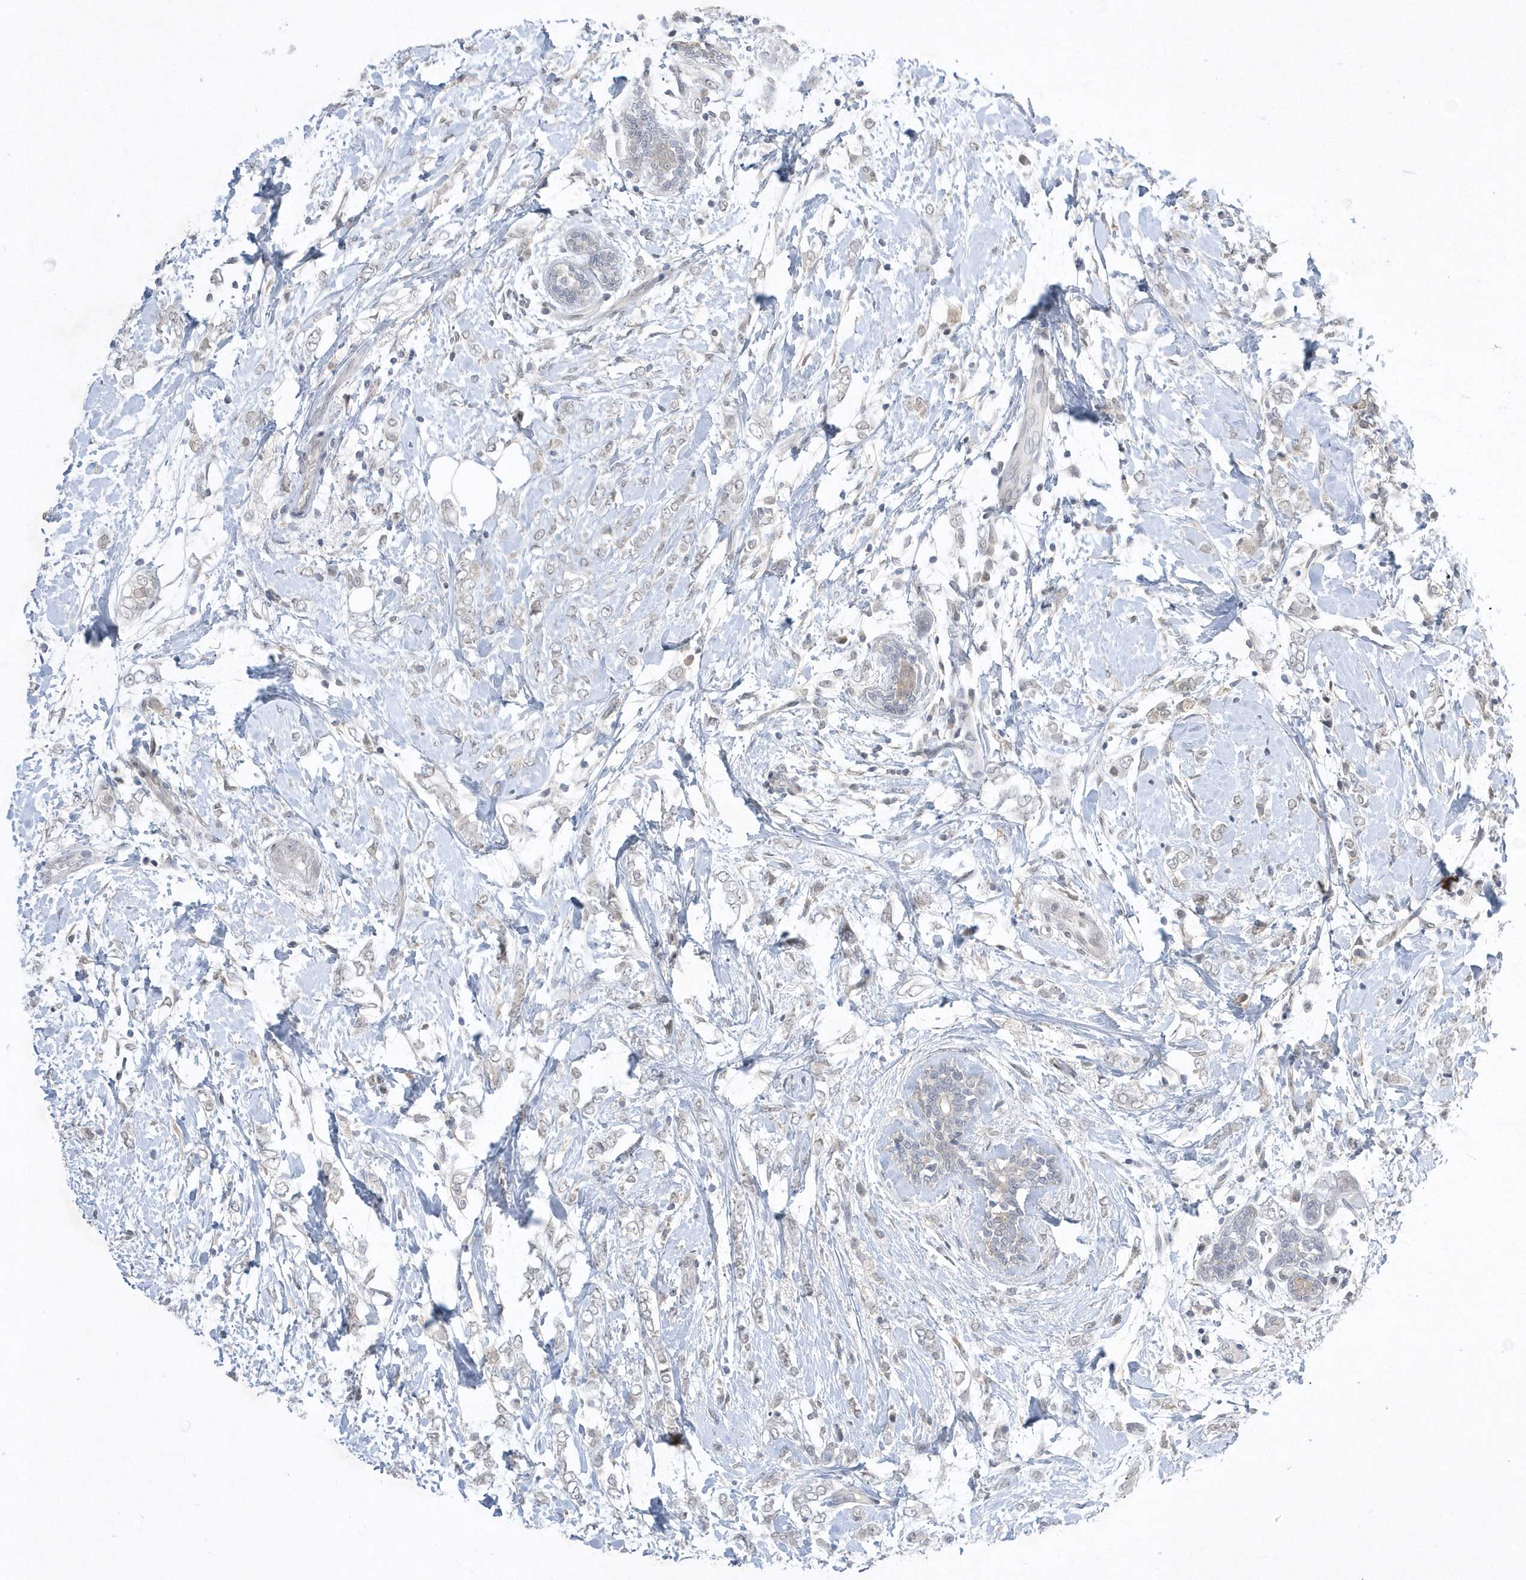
{"staining": {"intensity": "negative", "quantity": "none", "location": "none"}, "tissue": "breast cancer", "cell_type": "Tumor cells", "image_type": "cancer", "snomed": [{"axis": "morphology", "description": "Normal tissue, NOS"}, {"axis": "morphology", "description": "Lobular carcinoma"}, {"axis": "topography", "description": "Breast"}], "caption": "High magnification brightfield microscopy of lobular carcinoma (breast) stained with DAB (3,3'-diaminobenzidine) (brown) and counterstained with hematoxylin (blue): tumor cells show no significant expression. (DAB (3,3'-diaminobenzidine) immunohistochemistry (IHC) with hematoxylin counter stain).", "gene": "ZC3H12D", "patient": {"sex": "female", "age": 47}}